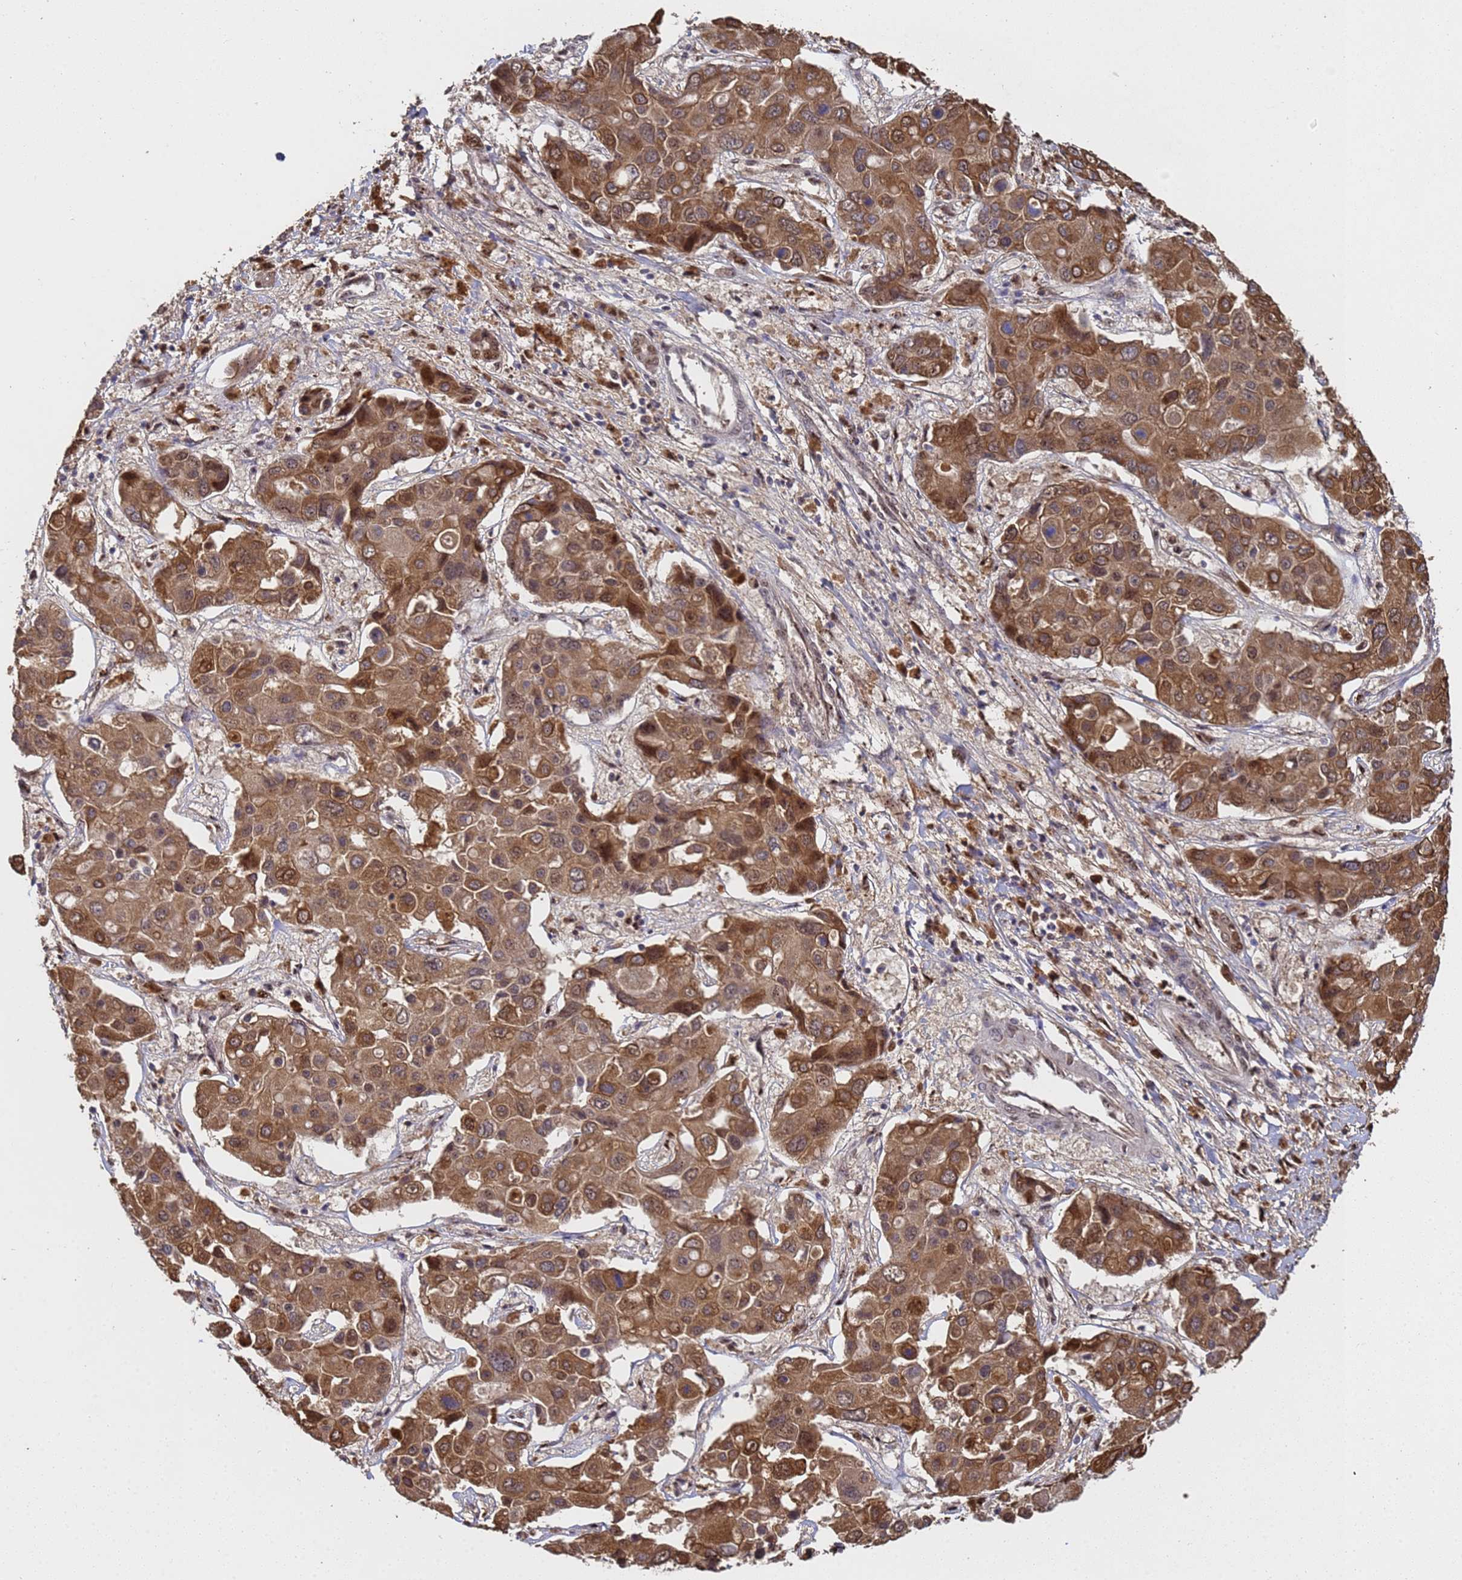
{"staining": {"intensity": "moderate", "quantity": ">75%", "location": "cytoplasmic/membranous,nuclear"}, "tissue": "liver cancer", "cell_type": "Tumor cells", "image_type": "cancer", "snomed": [{"axis": "morphology", "description": "Cholangiocarcinoma"}, {"axis": "topography", "description": "Liver"}], "caption": "Immunohistochemical staining of liver cancer reveals moderate cytoplasmic/membranous and nuclear protein staining in about >75% of tumor cells.", "gene": "SECISBP2", "patient": {"sex": "male", "age": 67}}